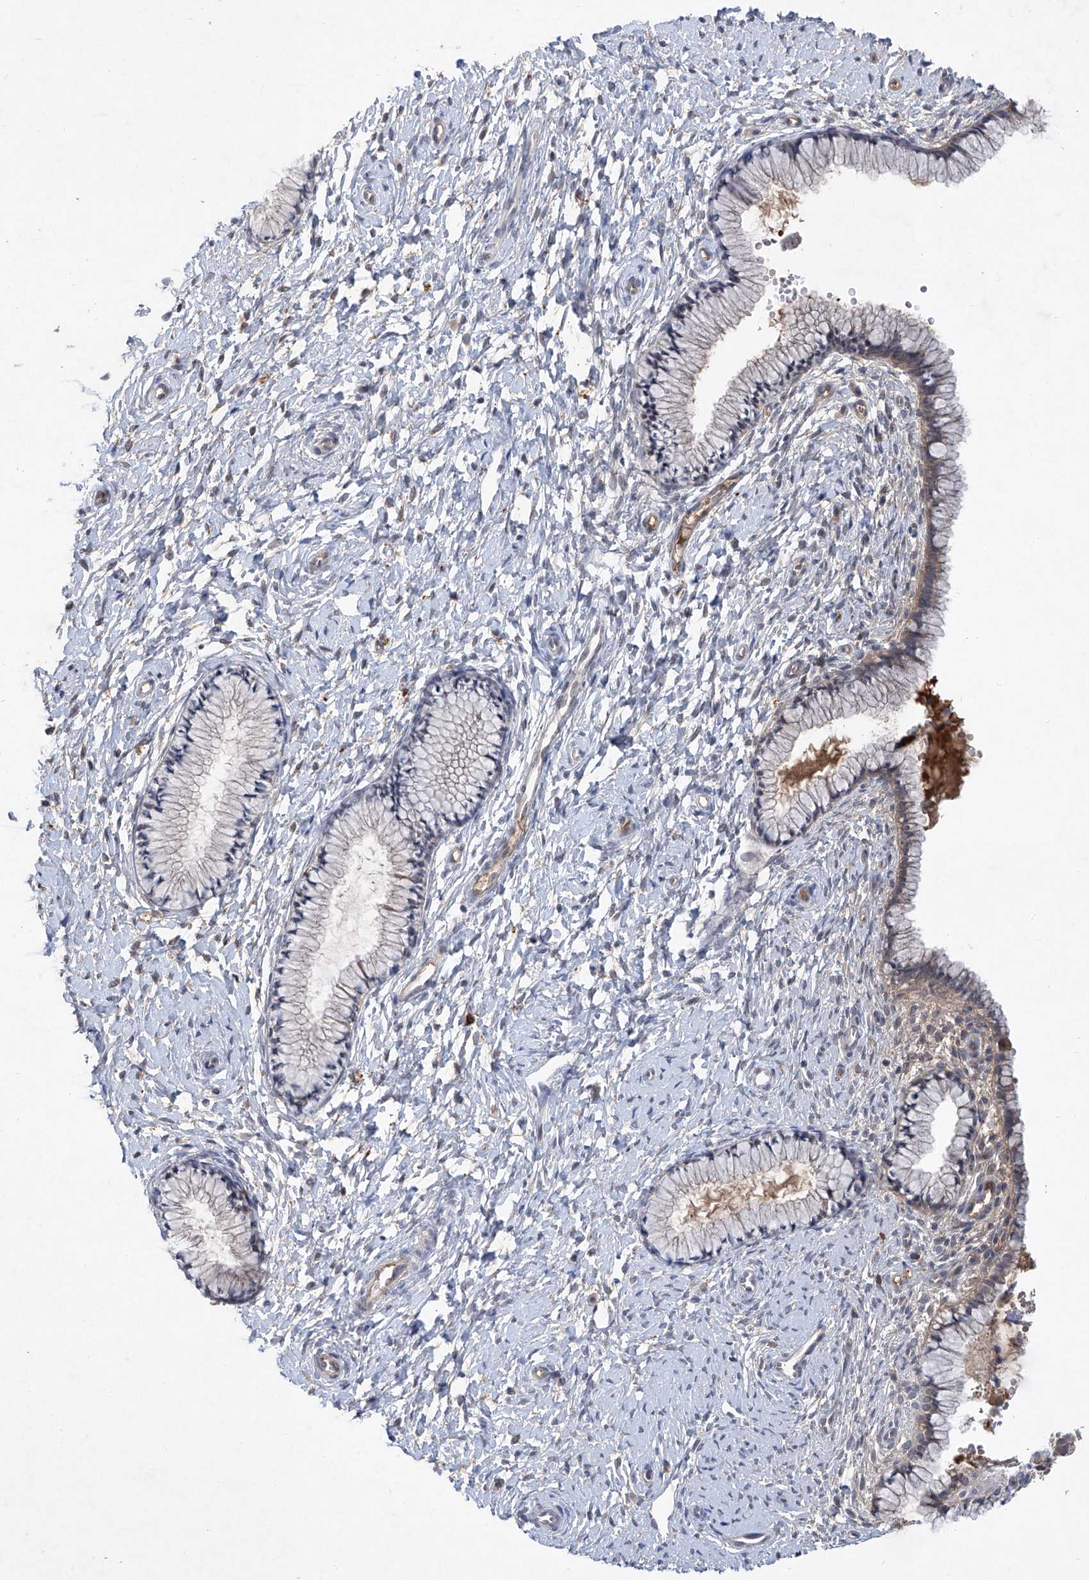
{"staining": {"intensity": "weak", "quantity": "<25%", "location": "cytoplasmic/membranous"}, "tissue": "cervix", "cell_type": "Glandular cells", "image_type": "normal", "snomed": [{"axis": "morphology", "description": "Normal tissue, NOS"}, {"axis": "topography", "description": "Cervix"}], "caption": "DAB (3,3'-diaminobenzidine) immunohistochemical staining of benign cervix demonstrates no significant expression in glandular cells.", "gene": "FAM135A", "patient": {"sex": "female", "age": 33}}